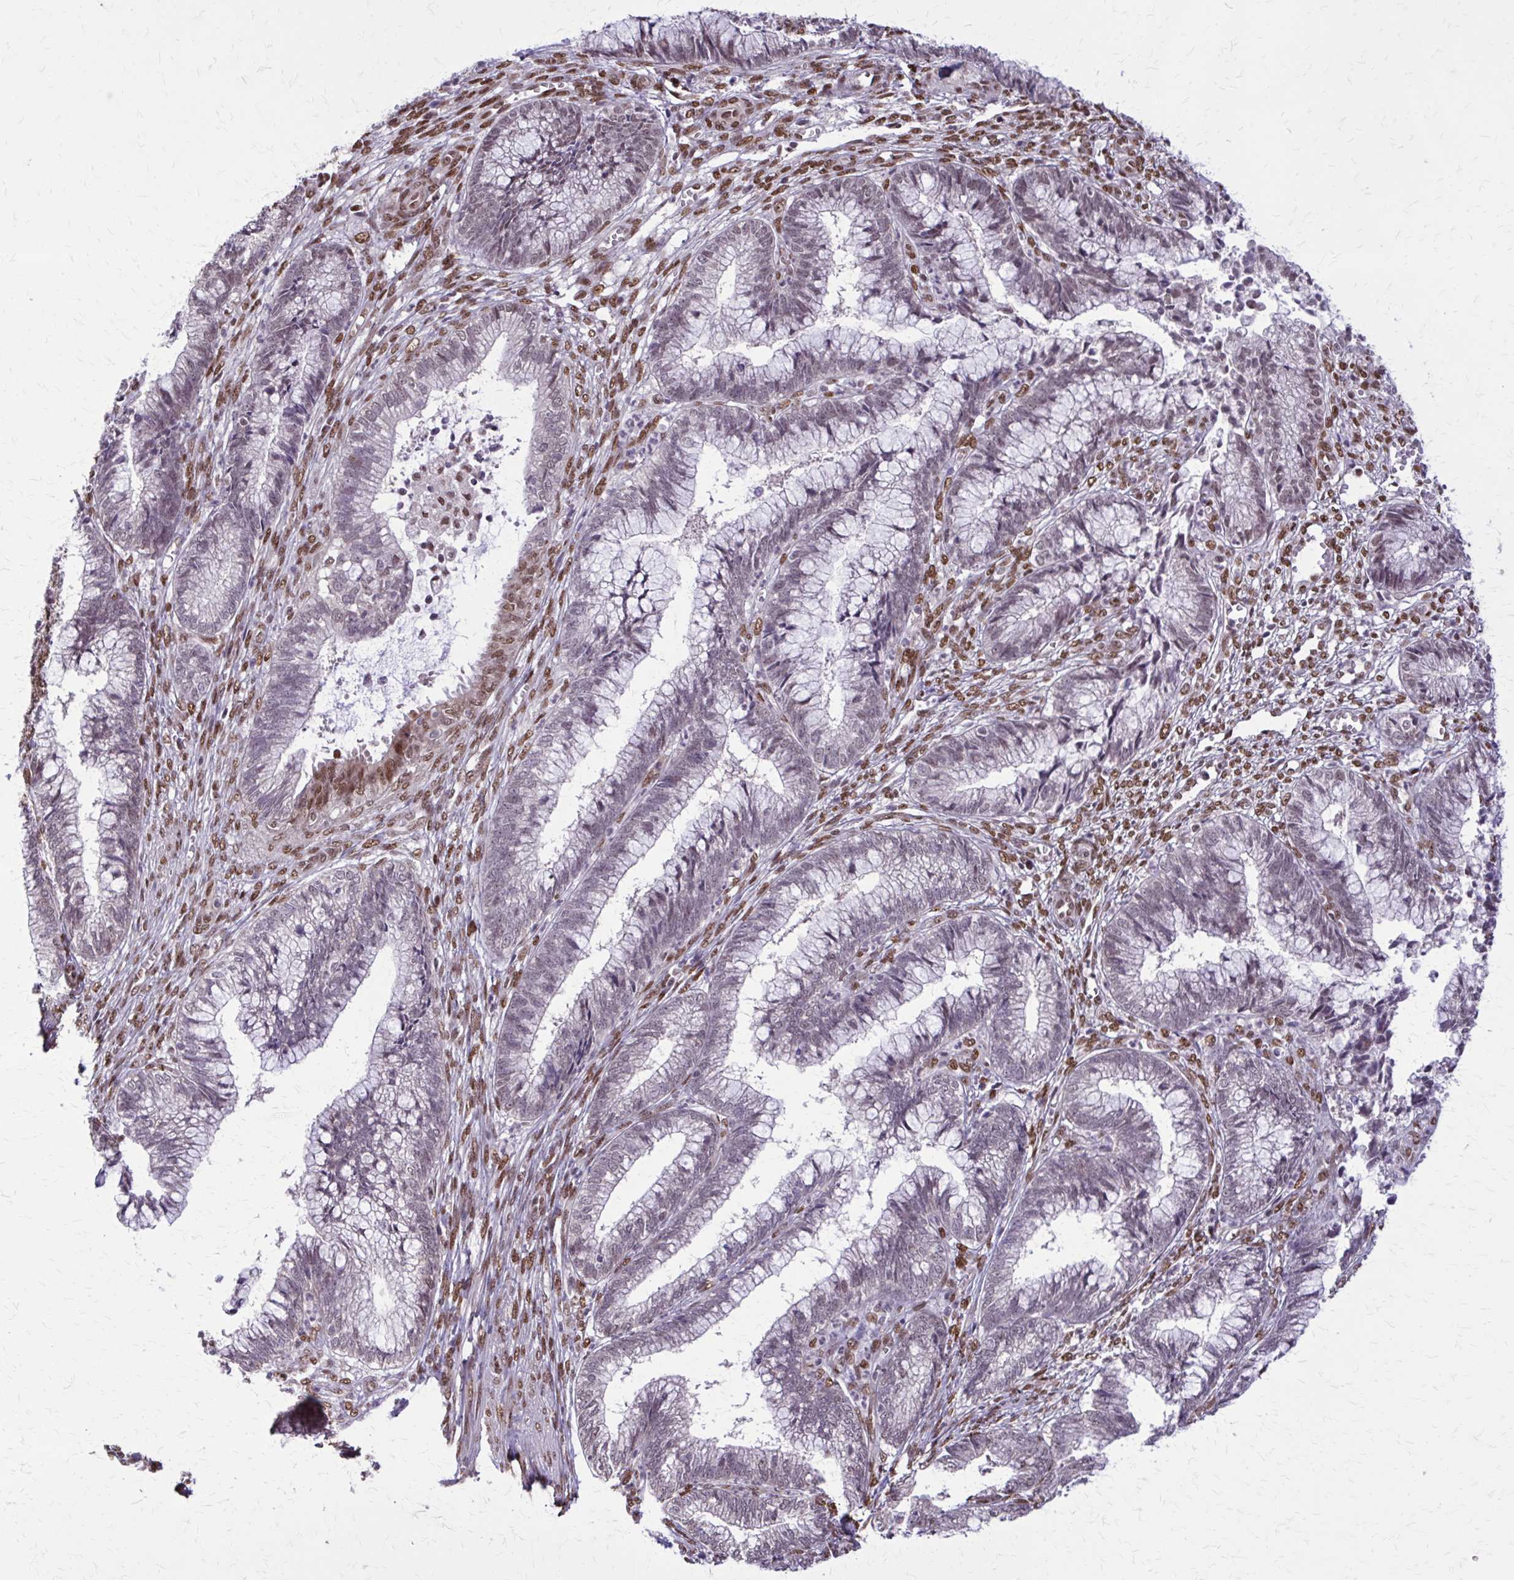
{"staining": {"intensity": "moderate", "quantity": "<25%", "location": "nuclear"}, "tissue": "cervical cancer", "cell_type": "Tumor cells", "image_type": "cancer", "snomed": [{"axis": "morphology", "description": "Adenocarcinoma, NOS"}, {"axis": "topography", "description": "Cervix"}], "caption": "IHC of adenocarcinoma (cervical) demonstrates low levels of moderate nuclear expression in about <25% of tumor cells.", "gene": "TTF1", "patient": {"sex": "female", "age": 44}}